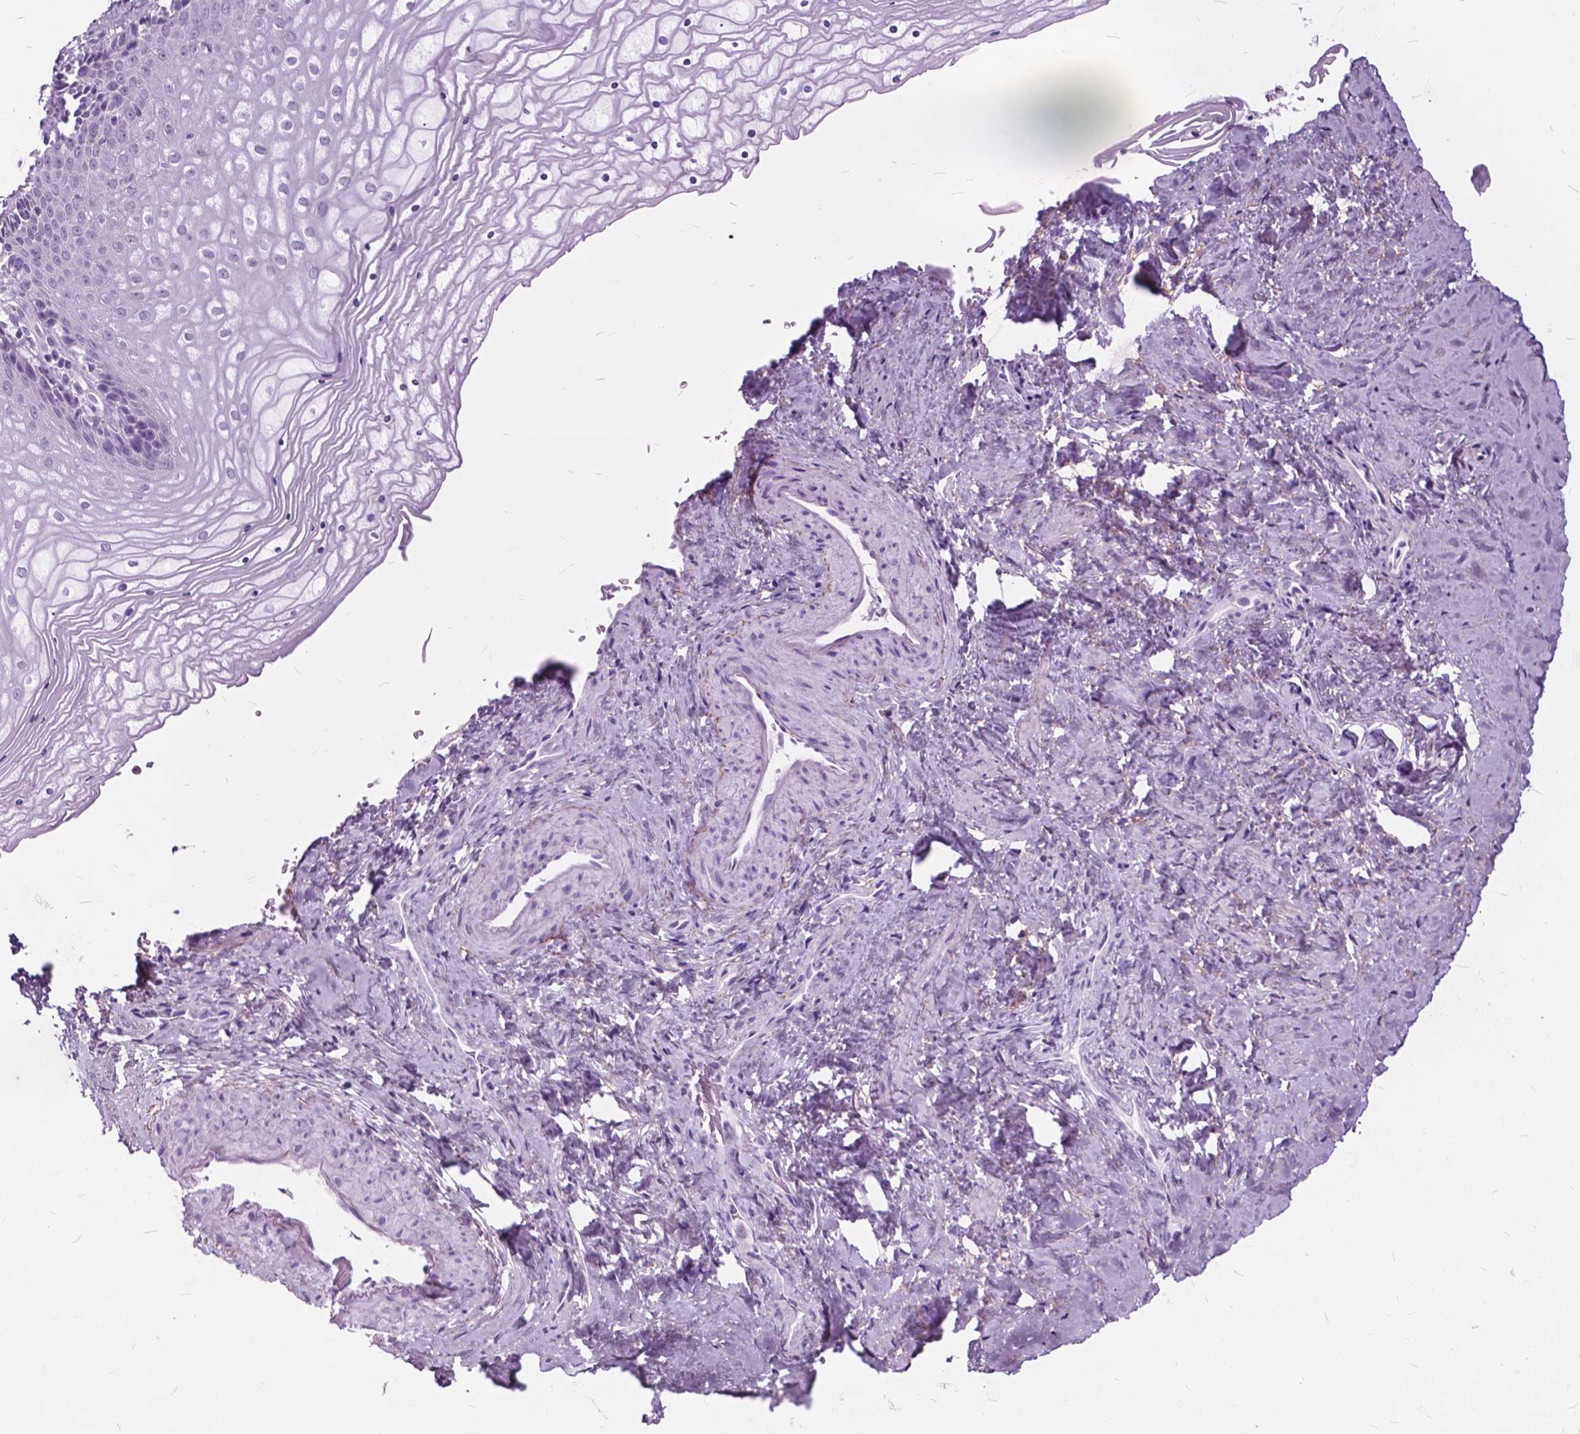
{"staining": {"intensity": "negative", "quantity": "none", "location": "none"}, "tissue": "vagina", "cell_type": "Squamous epithelial cells", "image_type": "normal", "snomed": [{"axis": "morphology", "description": "Normal tissue, NOS"}, {"axis": "topography", "description": "Vagina"}], "caption": "This image is of benign vagina stained with immunohistochemistry (IHC) to label a protein in brown with the nuclei are counter-stained blue. There is no staining in squamous epithelial cells. Nuclei are stained in blue.", "gene": "GDF9", "patient": {"sex": "female", "age": 45}}